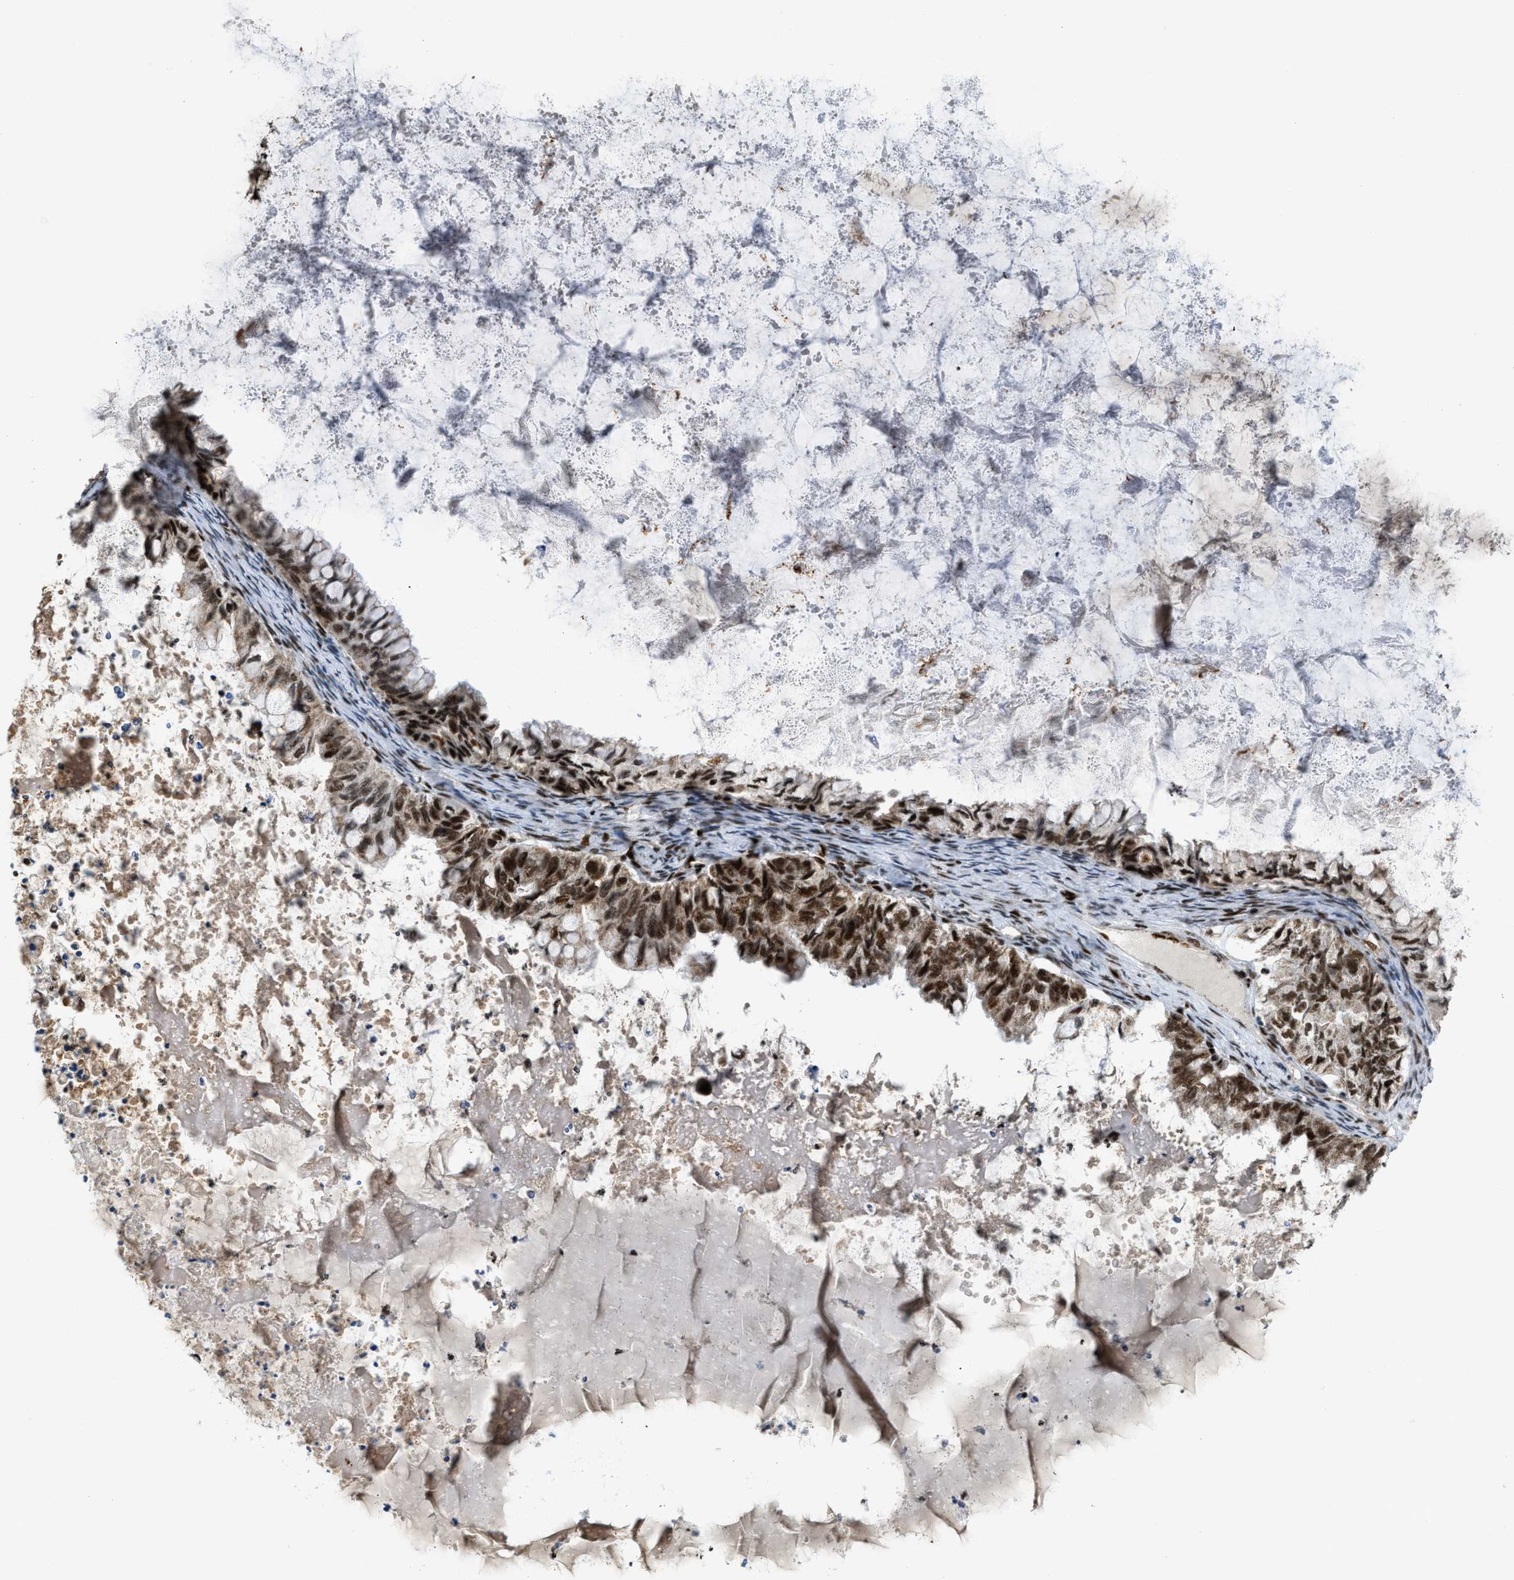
{"staining": {"intensity": "strong", "quantity": ">75%", "location": "cytoplasmic/membranous,nuclear"}, "tissue": "ovarian cancer", "cell_type": "Tumor cells", "image_type": "cancer", "snomed": [{"axis": "morphology", "description": "Cystadenocarcinoma, mucinous, NOS"}, {"axis": "topography", "description": "Ovary"}], "caption": "Immunohistochemical staining of ovarian mucinous cystadenocarcinoma shows strong cytoplasmic/membranous and nuclear protein expression in approximately >75% of tumor cells.", "gene": "GABPB1", "patient": {"sex": "female", "age": 80}}